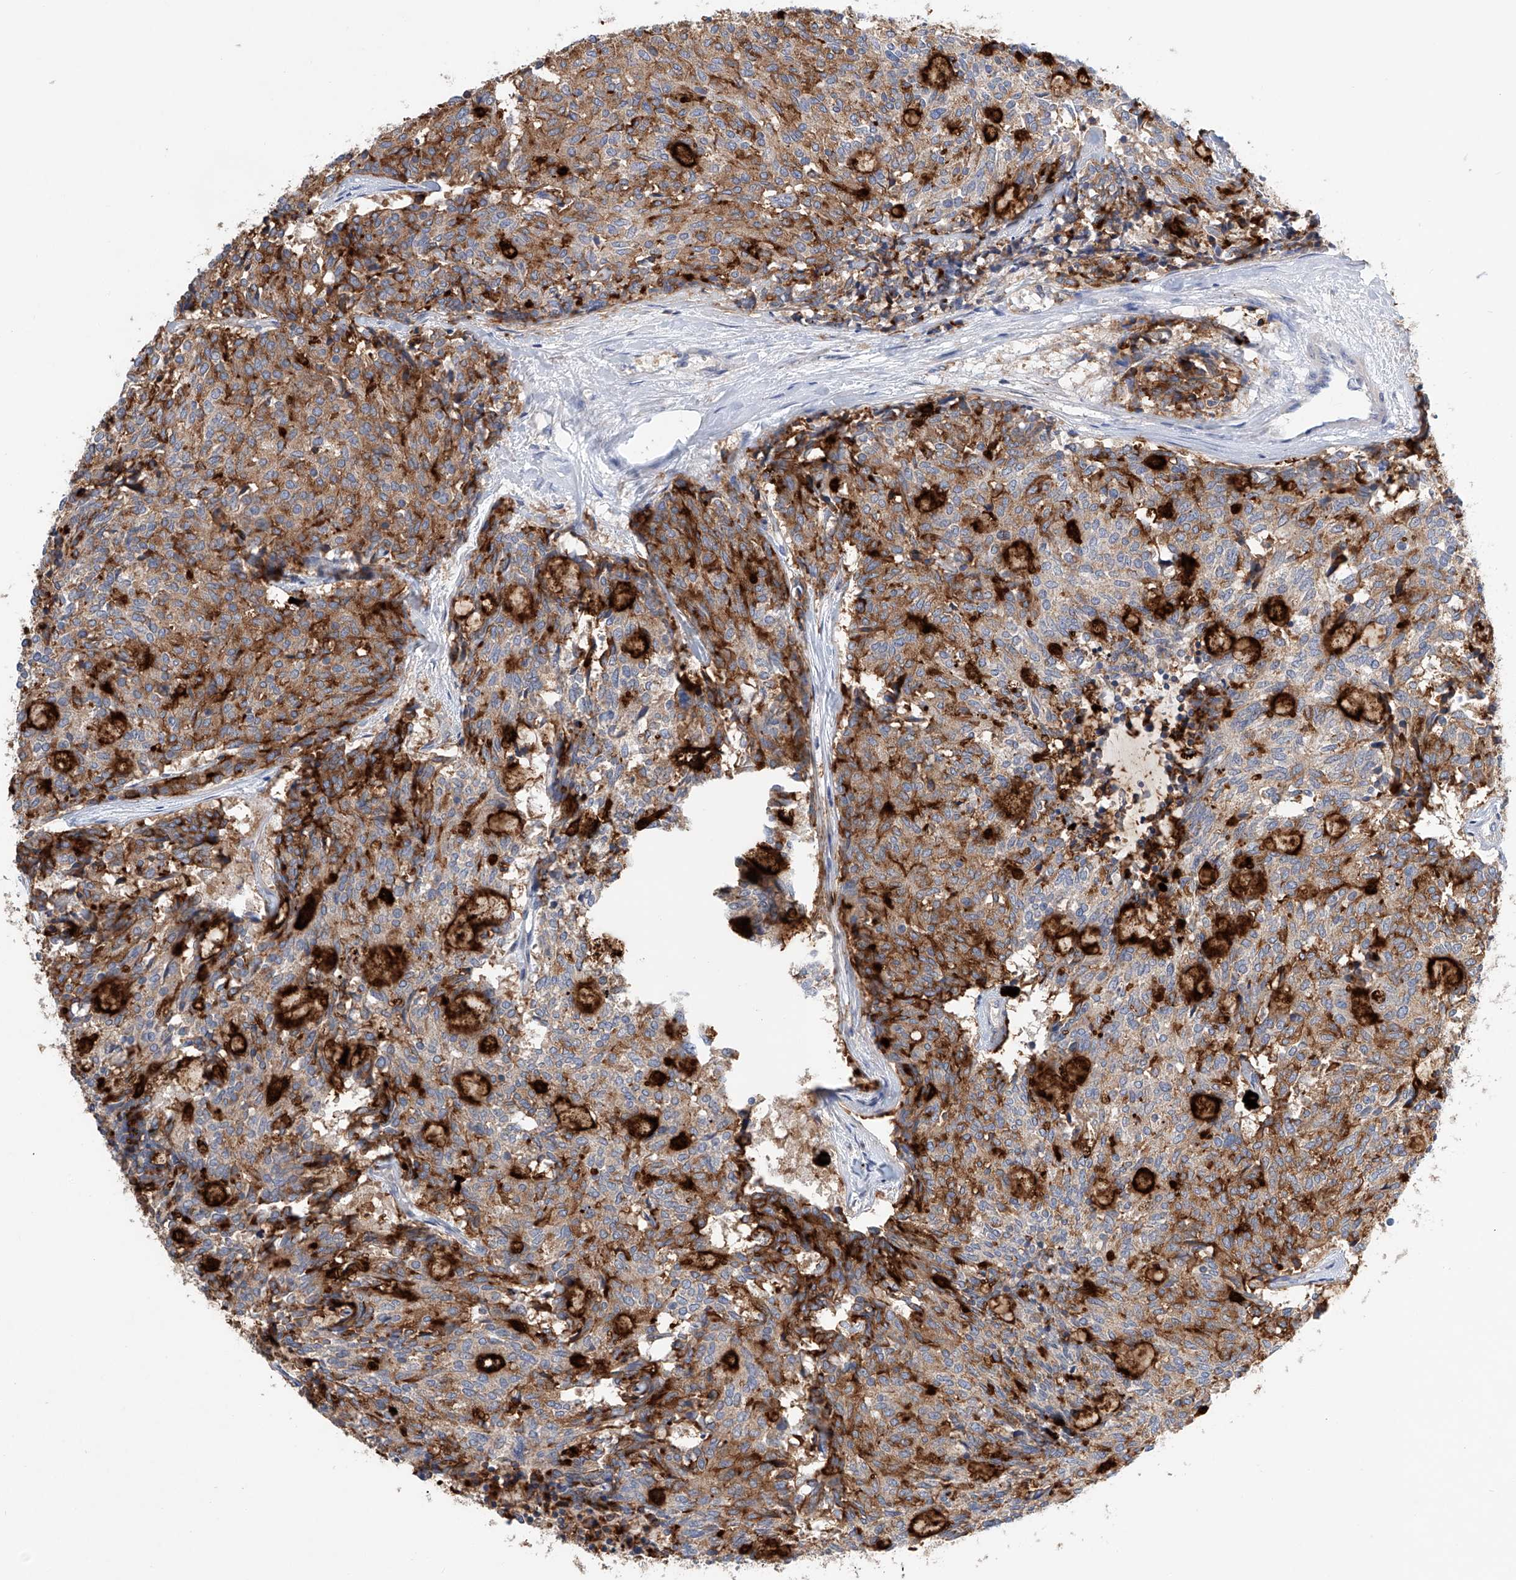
{"staining": {"intensity": "moderate", "quantity": "25%-75%", "location": "cytoplasmic/membranous"}, "tissue": "carcinoid", "cell_type": "Tumor cells", "image_type": "cancer", "snomed": [{"axis": "morphology", "description": "Carcinoid, malignant, NOS"}, {"axis": "topography", "description": "Pancreas"}], "caption": "This histopathology image exhibits carcinoid stained with immunohistochemistry to label a protein in brown. The cytoplasmic/membranous of tumor cells show moderate positivity for the protein. Nuclei are counter-stained blue.", "gene": "GPC4", "patient": {"sex": "female", "age": 54}}